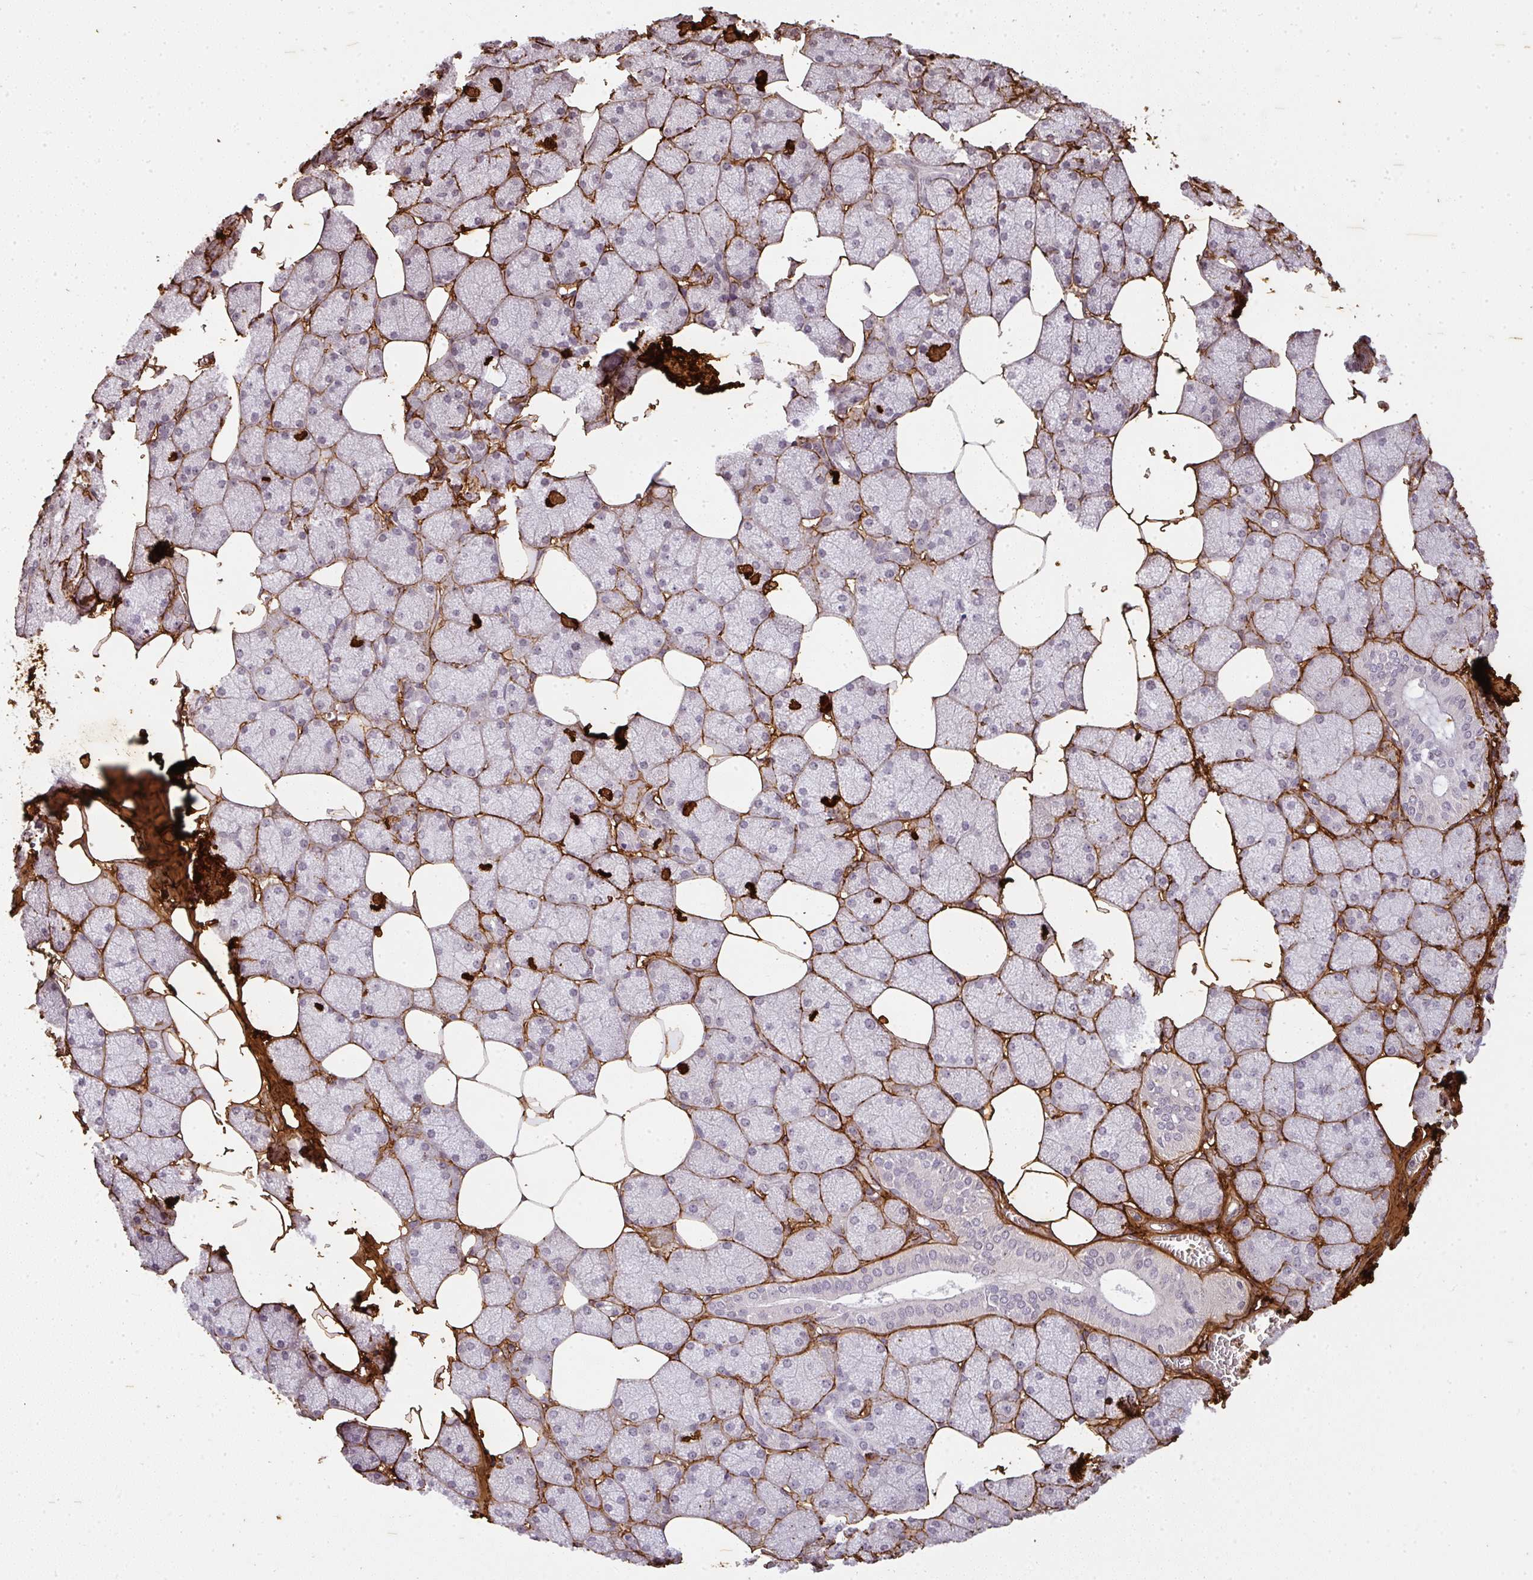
{"staining": {"intensity": "negative", "quantity": "none", "location": "none"}, "tissue": "salivary gland", "cell_type": "Glandular cells", "image_type": "normal", "snomed": [{"axis": "morphology", "description": "Normal tissue, NOS"}, {"axis": "topography", "description": "Salivary gland"}, {"axis": "topography", "description": "Peripheral nerve tissue"}], "caption": "Immunohistochemical staining of benign human salivary gland exhibits no significant staining in glandular cells.", "gene": "COL3A1", "patient": {"sex": "male", "age": 38}}